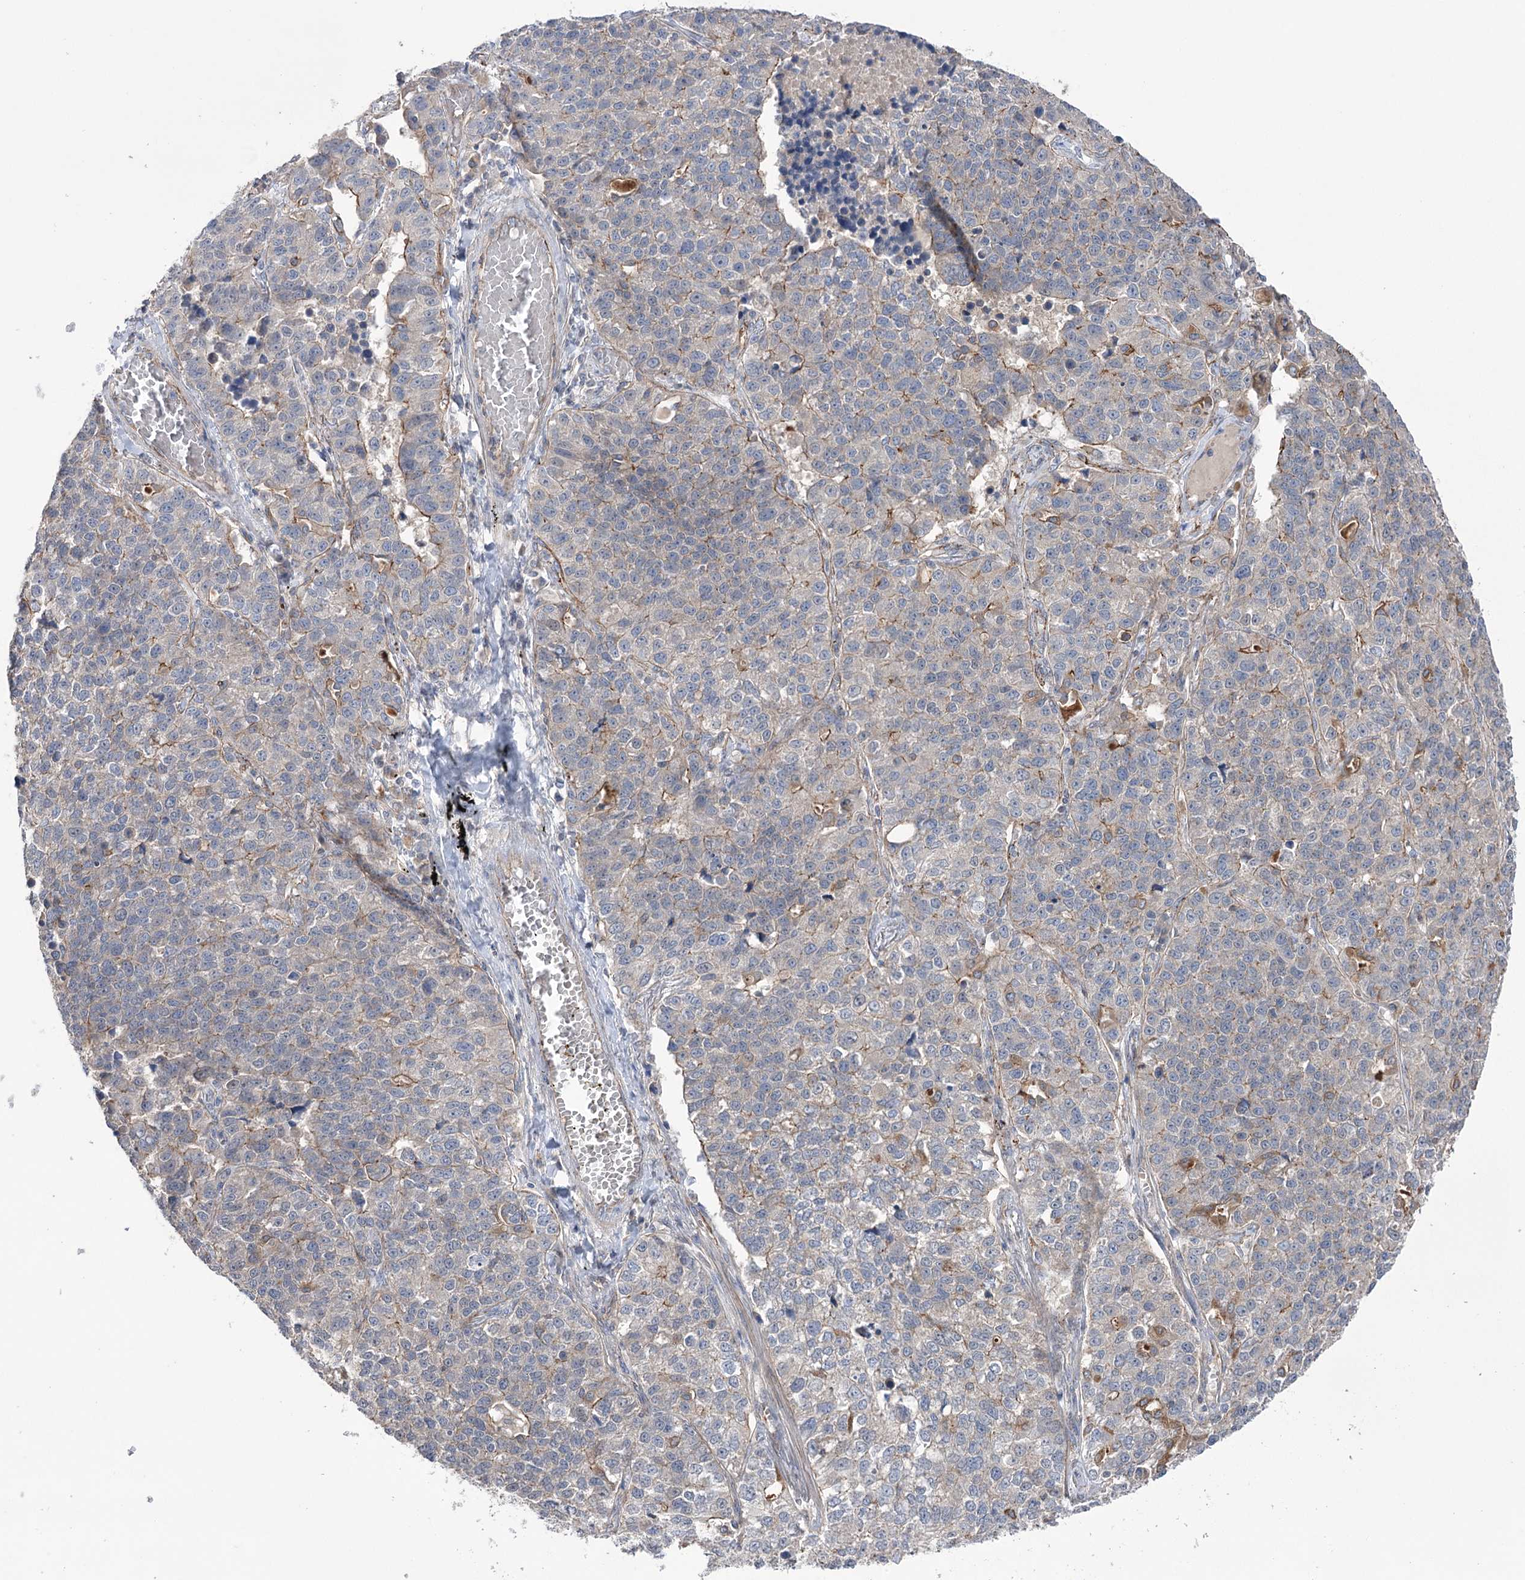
{"staining": {"intensity": "weak", "quantity": "<25%", "location": "cytoplasmic/membranous"}, "tissue": "lung cancer", "cell_type": "Tumor cells", "image_type": "cancer", "snomed": [{"axis": "morphology", "description": "Adenocarcinoma, NOS"}, {"axis": "topography", "description": "Lung"}], "caption": "The histopathology image displays no significant positivity in tumor cells of lung adenocarcinoma.", "gene": "TRIM71", "patient": {"sex": "male", "age": 49}}